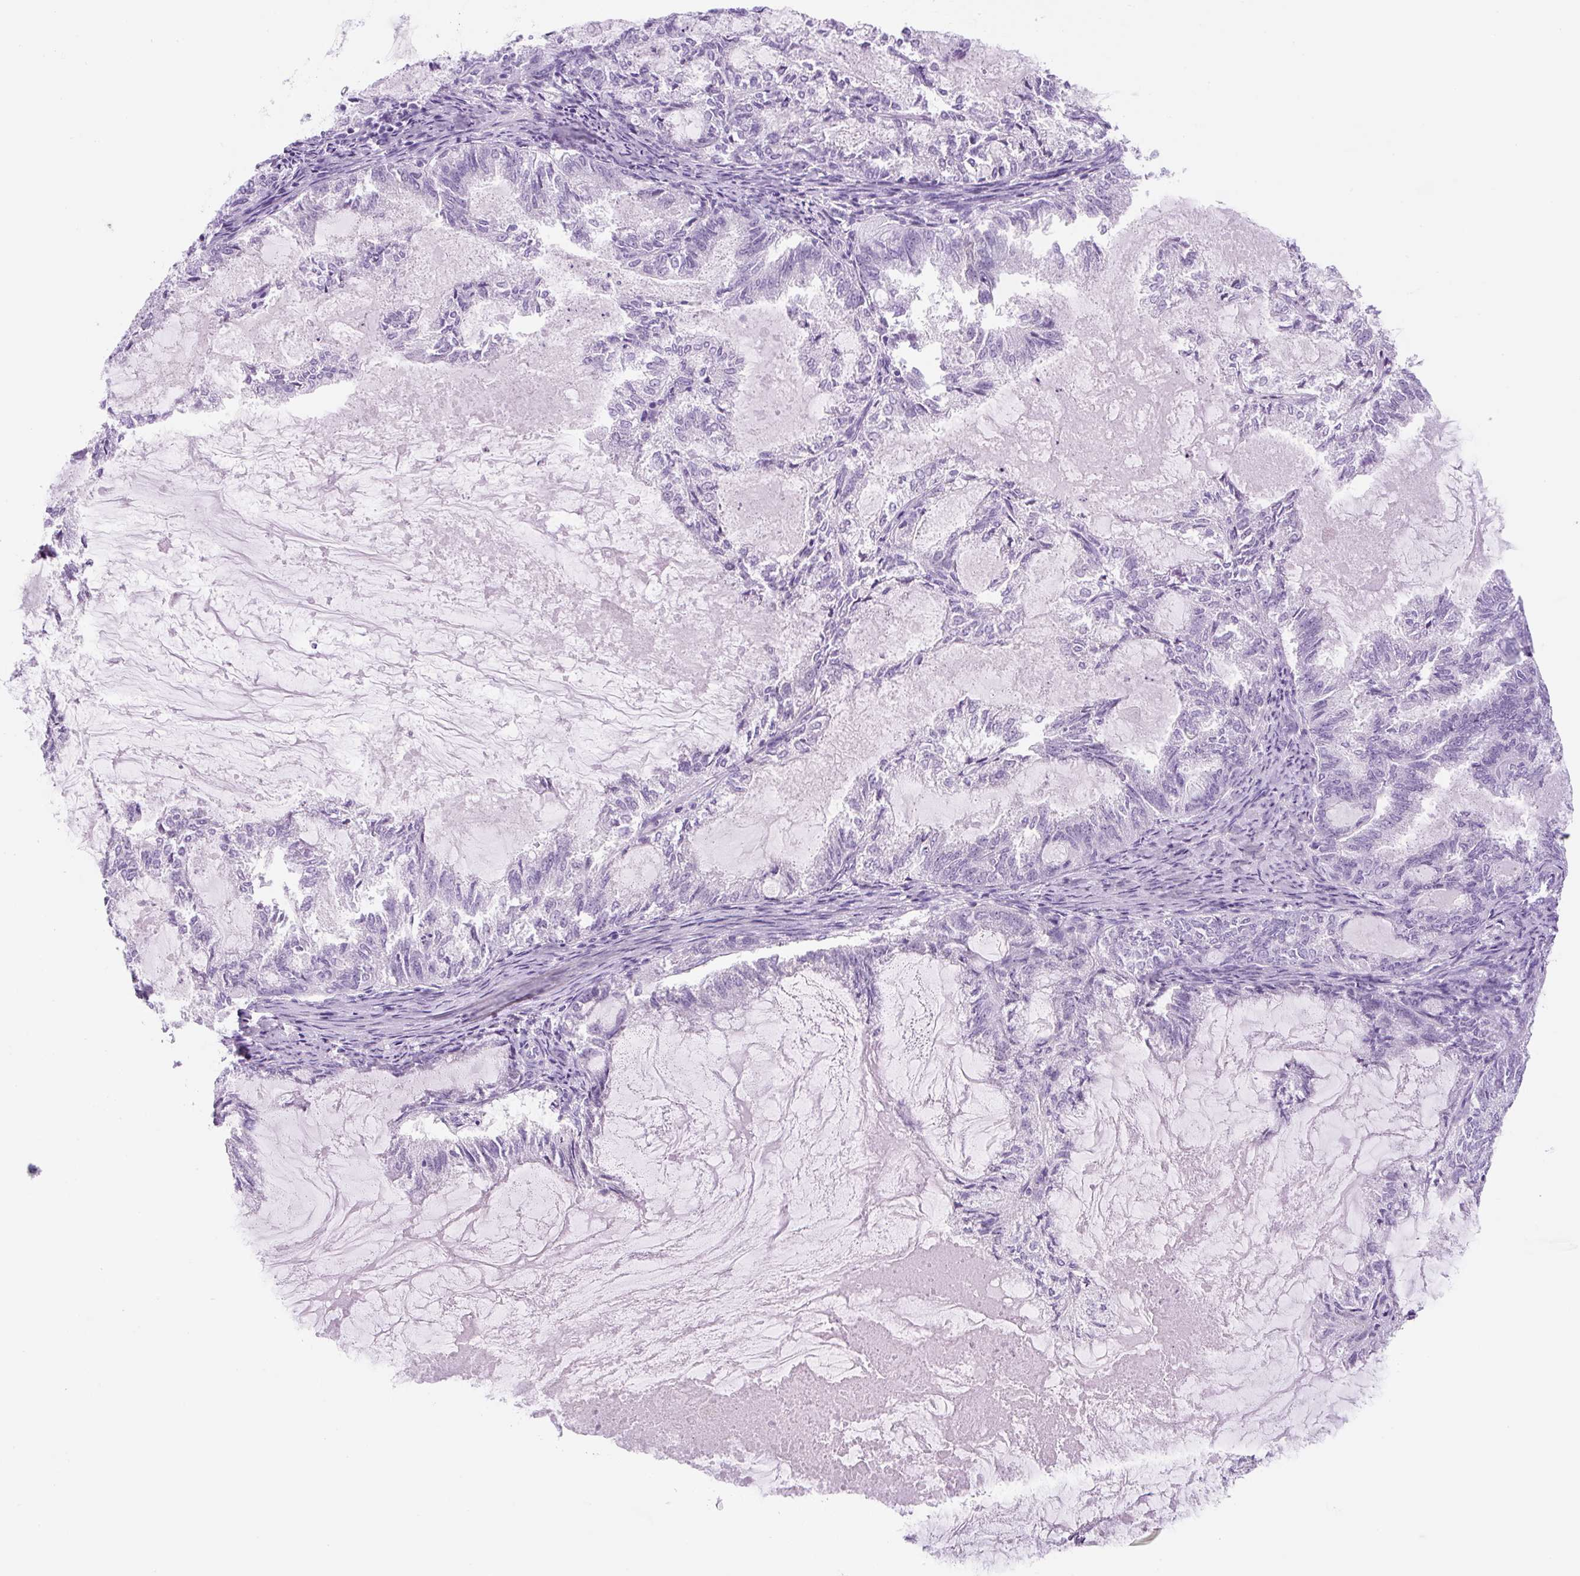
{"staining": {"intensity": "negative", "quantity": "none", "location": "none"}, "tissue": "endometrial cancer", "cell_type": "Tumor cells", "image_type": "cancer", "snomed": [{"axis": "morphology", "description": "Adenocarcinoma, NOS"}, {"axis": "topography", "description": "Endometrium"}], "caption": "Adenocarcinoma (endometrial) was stained to show a protein in brown. There is no significant positivity in tumor cells.", "gene": "UBL3", "patient": {"sex": "female", "age": 86}}